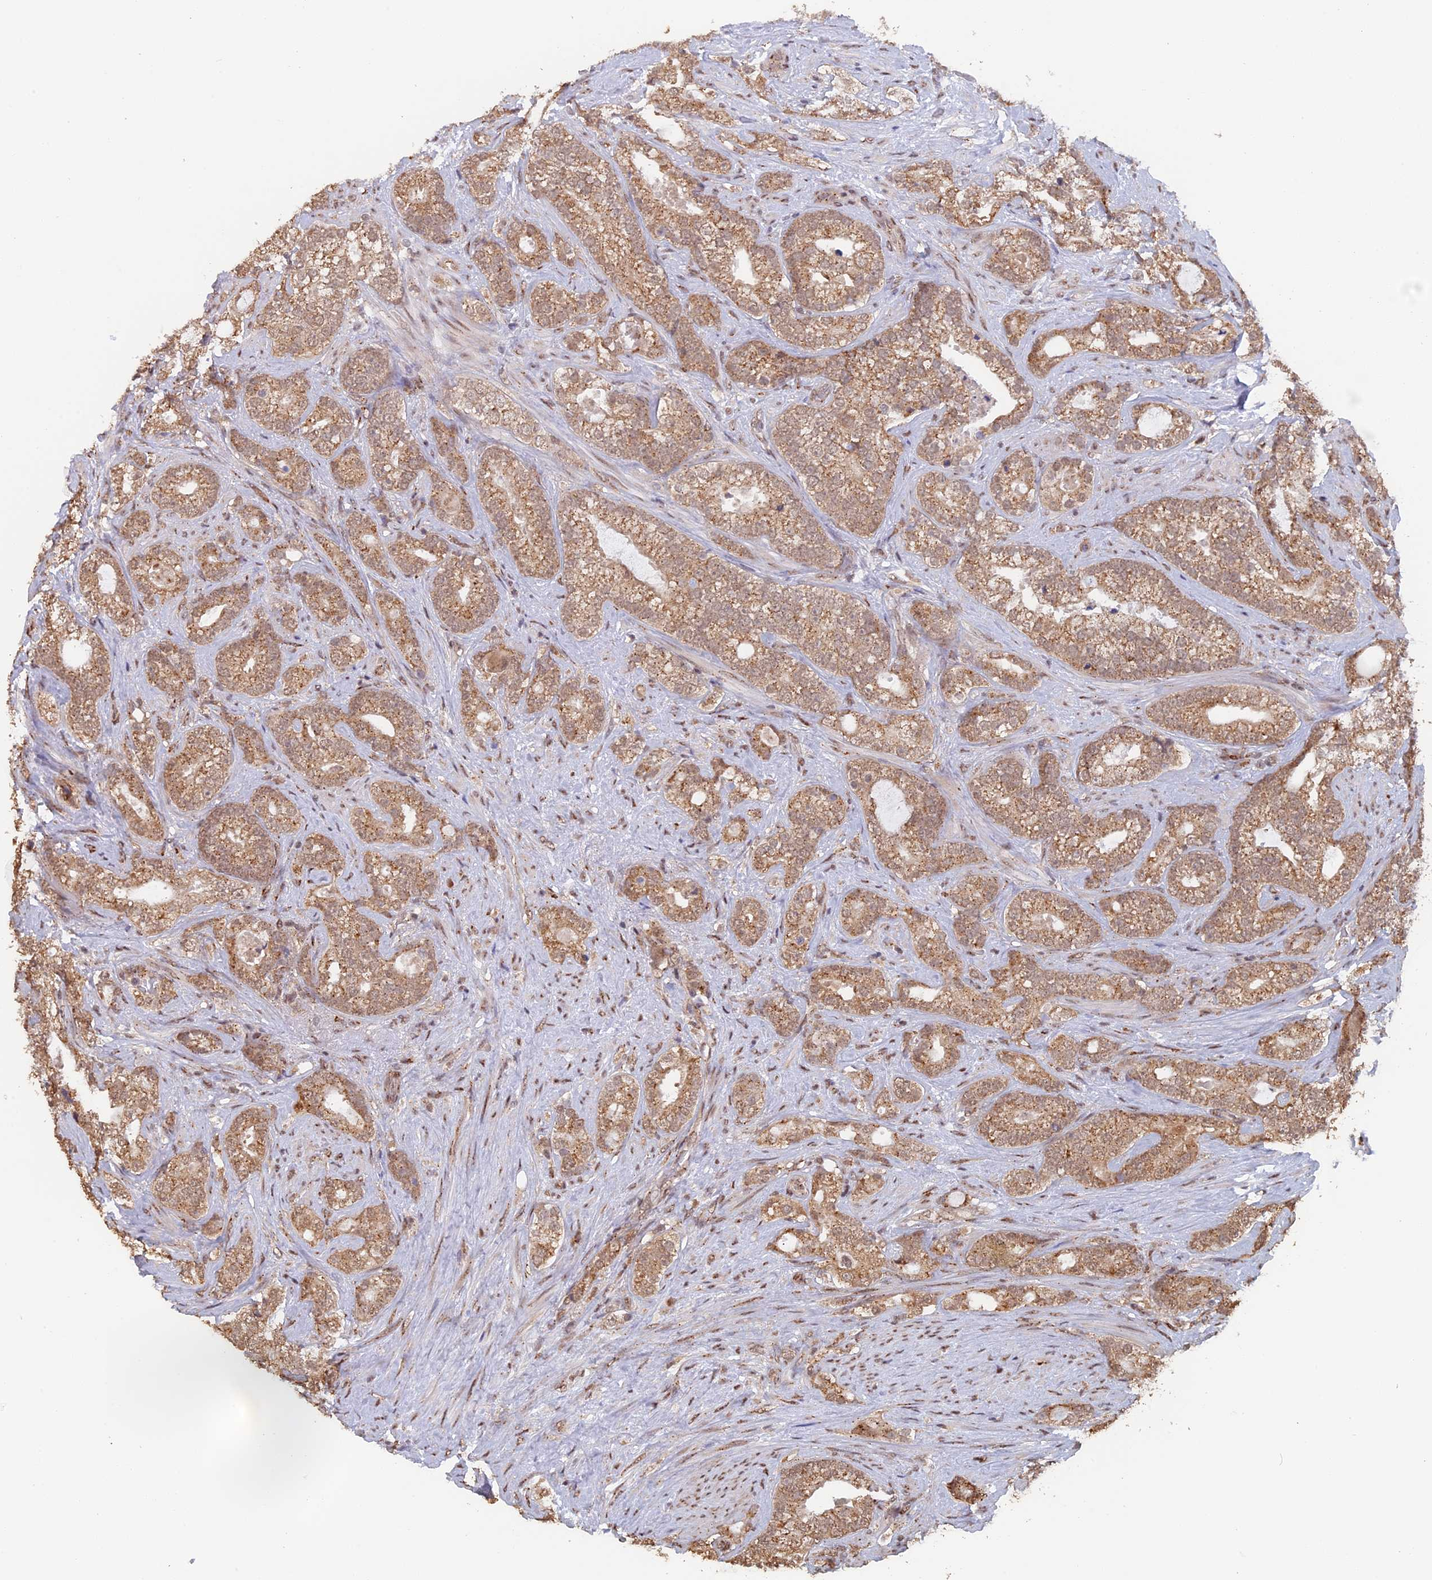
{"staining": {"intensity": "moderate", "quantity": ">75%", "location": "cytoplasmic/membranous"}, "tissue": "prostate cancer", "cell_type": "Tumor cells", "image_type": "cancer", "snomed": [{"axis": "morphology", "description": "Adenocarcinoma, High grade"}, {"axis": "topography", "description": "Prostate and seminal vesicle, NOS"}], "caption": "There is medium levels of moderate cytoplasmic/membranous staining in tumor cells of prostate adenocarcinoma (high-grade), as demonstrated by immunohistochemical staining (brown color).", "gene": "PIGQ", "patient": {"sex": "male", "age": 67}}